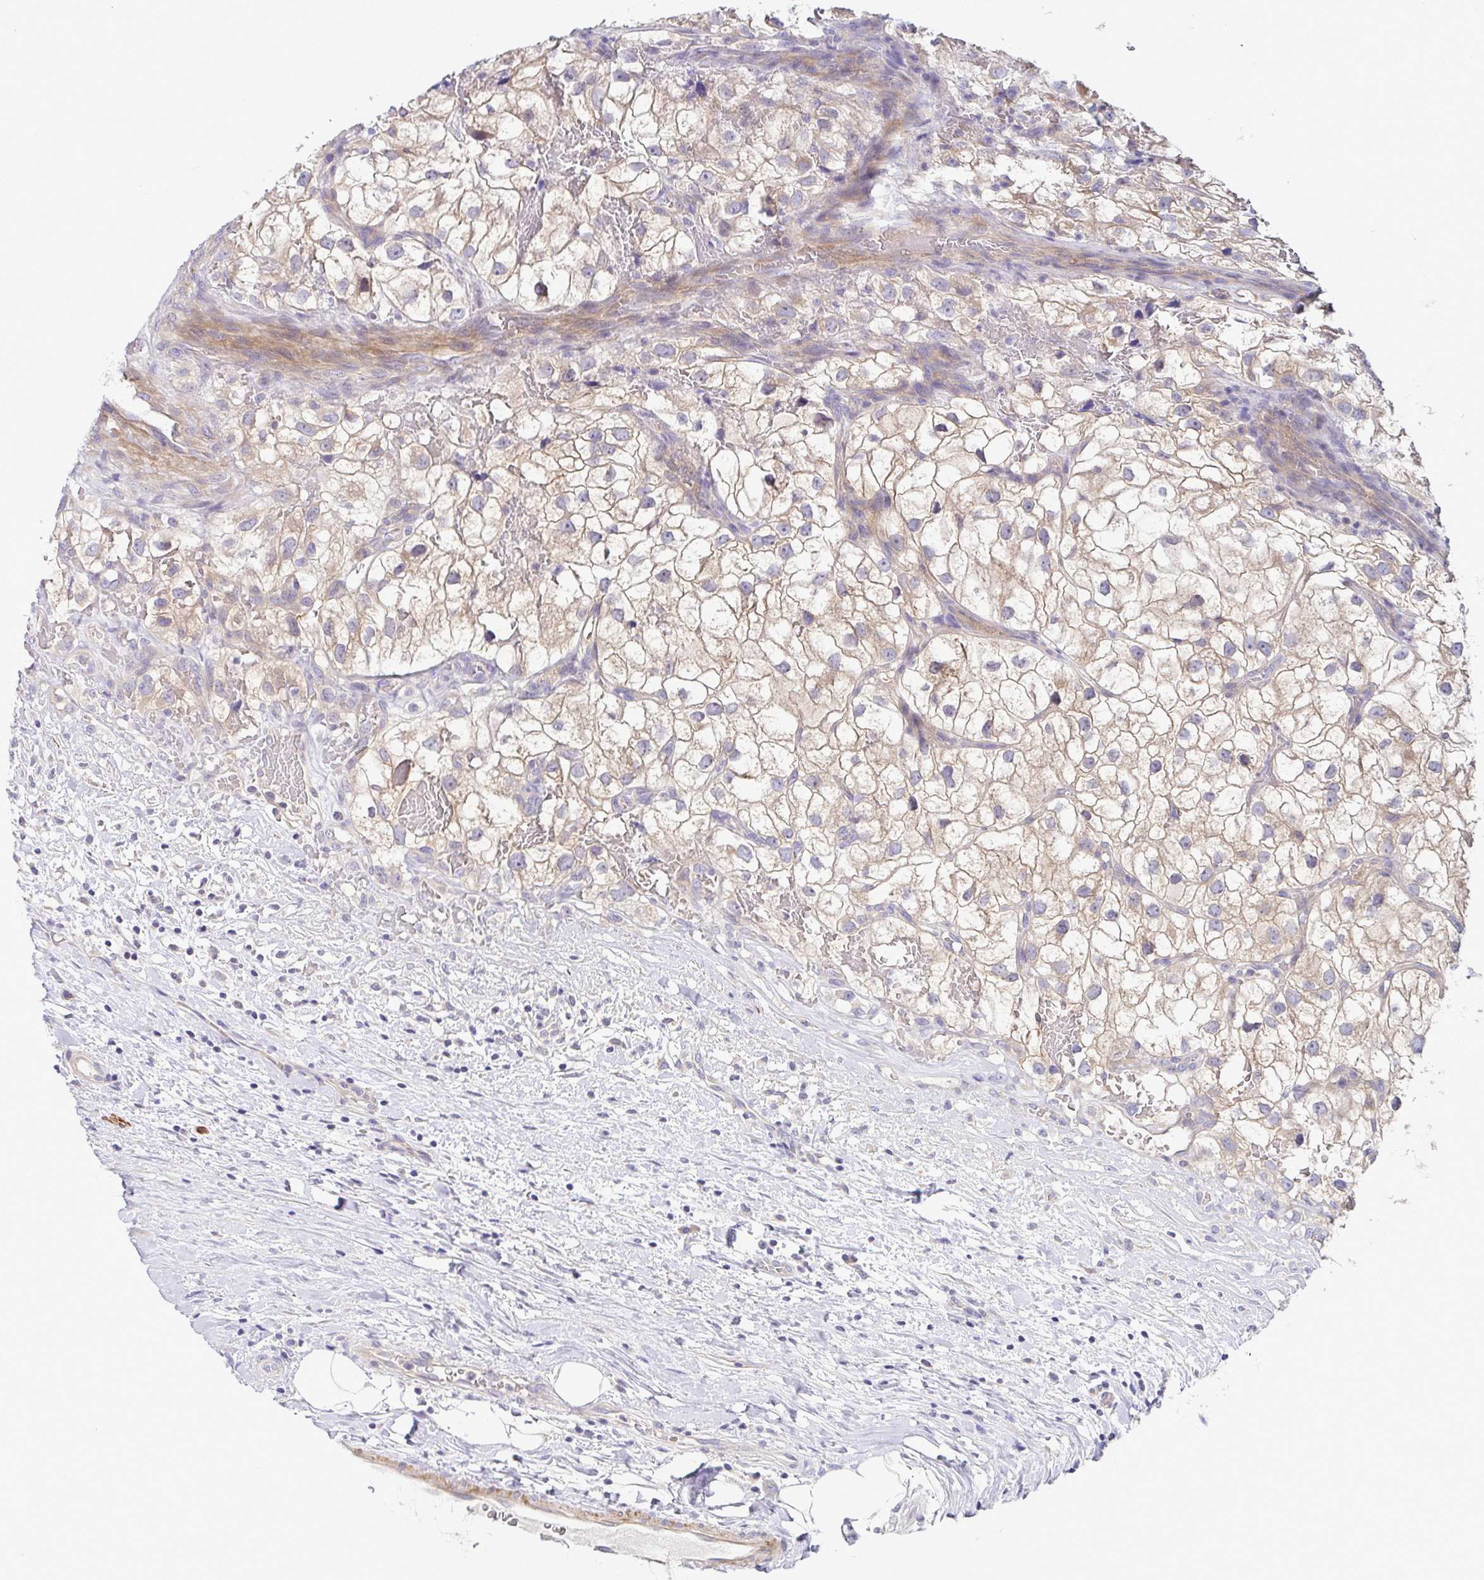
{"staining": {"intensity": "weak", "quantity": "25%-75%", "location": "cytoplasmic/membranous"}, "tissue": "renal cancer", "cell_type": "Tumor cells", "image_type": "cancer", "snomed": [{"axis": "morphology", "description": "Adenocarcinoma, NOS"}, {"axis": "topography", "description": "Kidney"}], "caption": "The photomicrograph demonstrates staining of renal adenocarcinoma, revealing weak cytoplasmic/membranous protein positivity (brown color) within tumor cells.", "gene": "CFAP97D1", "patient": {"sex": "male", "age": 59}}